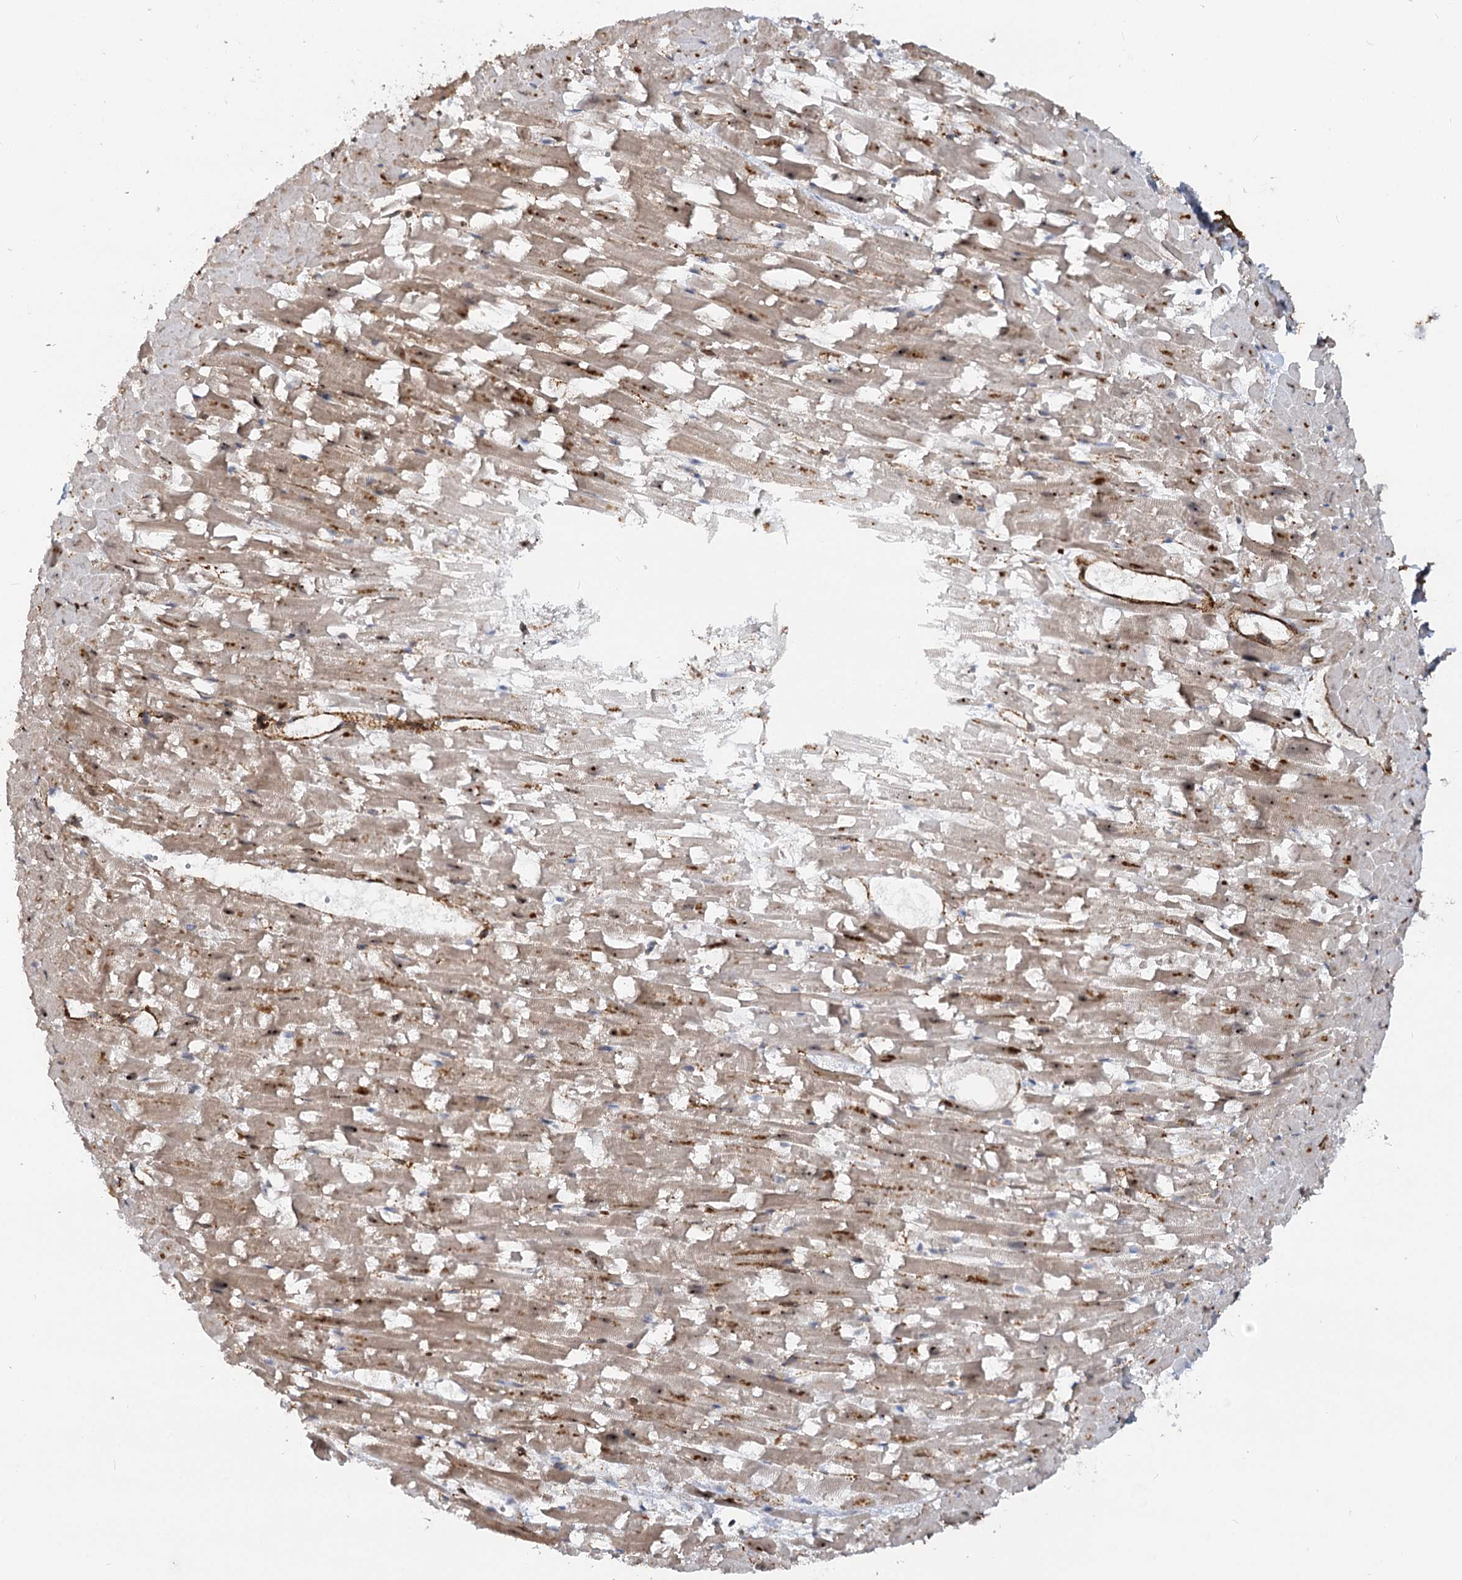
{"staining": {"intensity": "moderate", "quantity": ">75%", "location": "cytoplasmic/membranous,nuclear"}, "tissue": "heart muscle", "cell_type": "Cardiomyocytes", "image_type": "normal", "snomed": [{"axis": "morphology", "description": "Normal tissue, NOS"}, {"axis": "topography", "description": "Heart"}], "caption": "Protein expression analysis of normal heart muscle reveals moderate cytoplasmic/membranous,nuclear expression in approximately >75% of cardiomyocytes. (Brightfield microscopy of DAB IHC at high magnification).", "gene": "GNL3L", "patient": {"sex": "female", "age": 64}}